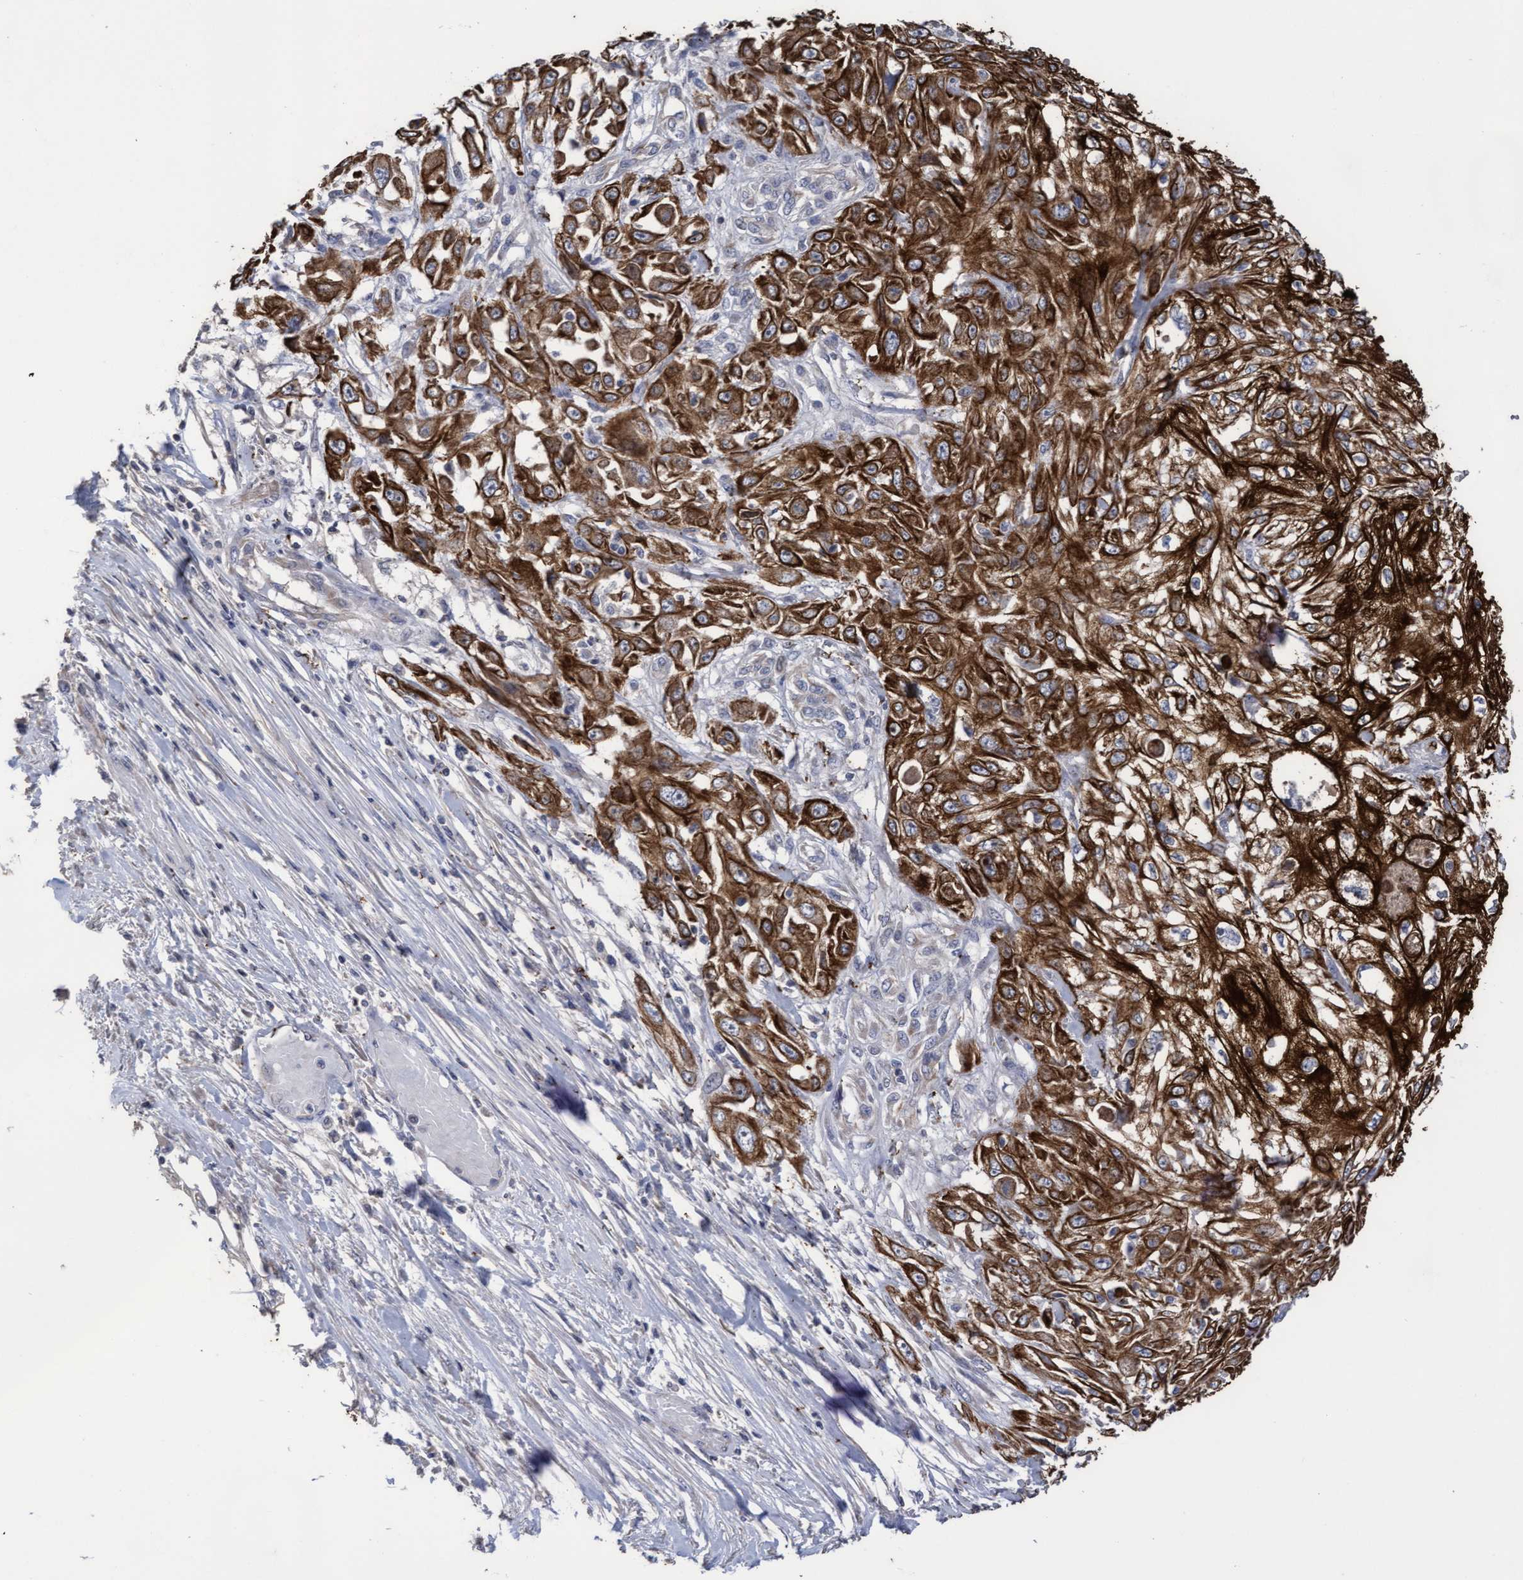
{"staining": {"intensity": "strong", "quantity": ">75%", "location": "cytoplasmic/membranous"}, "tissue": "skin cancer", "cell_type": "Tumor cells", "image_type": "cancer", "snomed": [{"axis": "morphology", "description": "Squamous cell carcinoma, NOS"}, {"axis": "morphology", "description": "Squamous cell carcinoma, metastatic, NOS"}, {"axis": "topography", "description": "Skin"}, {"axis": "topography", "description": "Lymph node"}], "caption": "Protein analysis of skin cancer (metastatic squamous cell carcinoma) tissue reveals strong cytoplasmic/membranous positivity in about >75% of tumor cells. (Stains: DAB in brown, nuclei in blue, Microscopy: brightfield microscopy at high magnification).", "gene": "KRT24", "patient": {"sex": "male", "age": 75}}